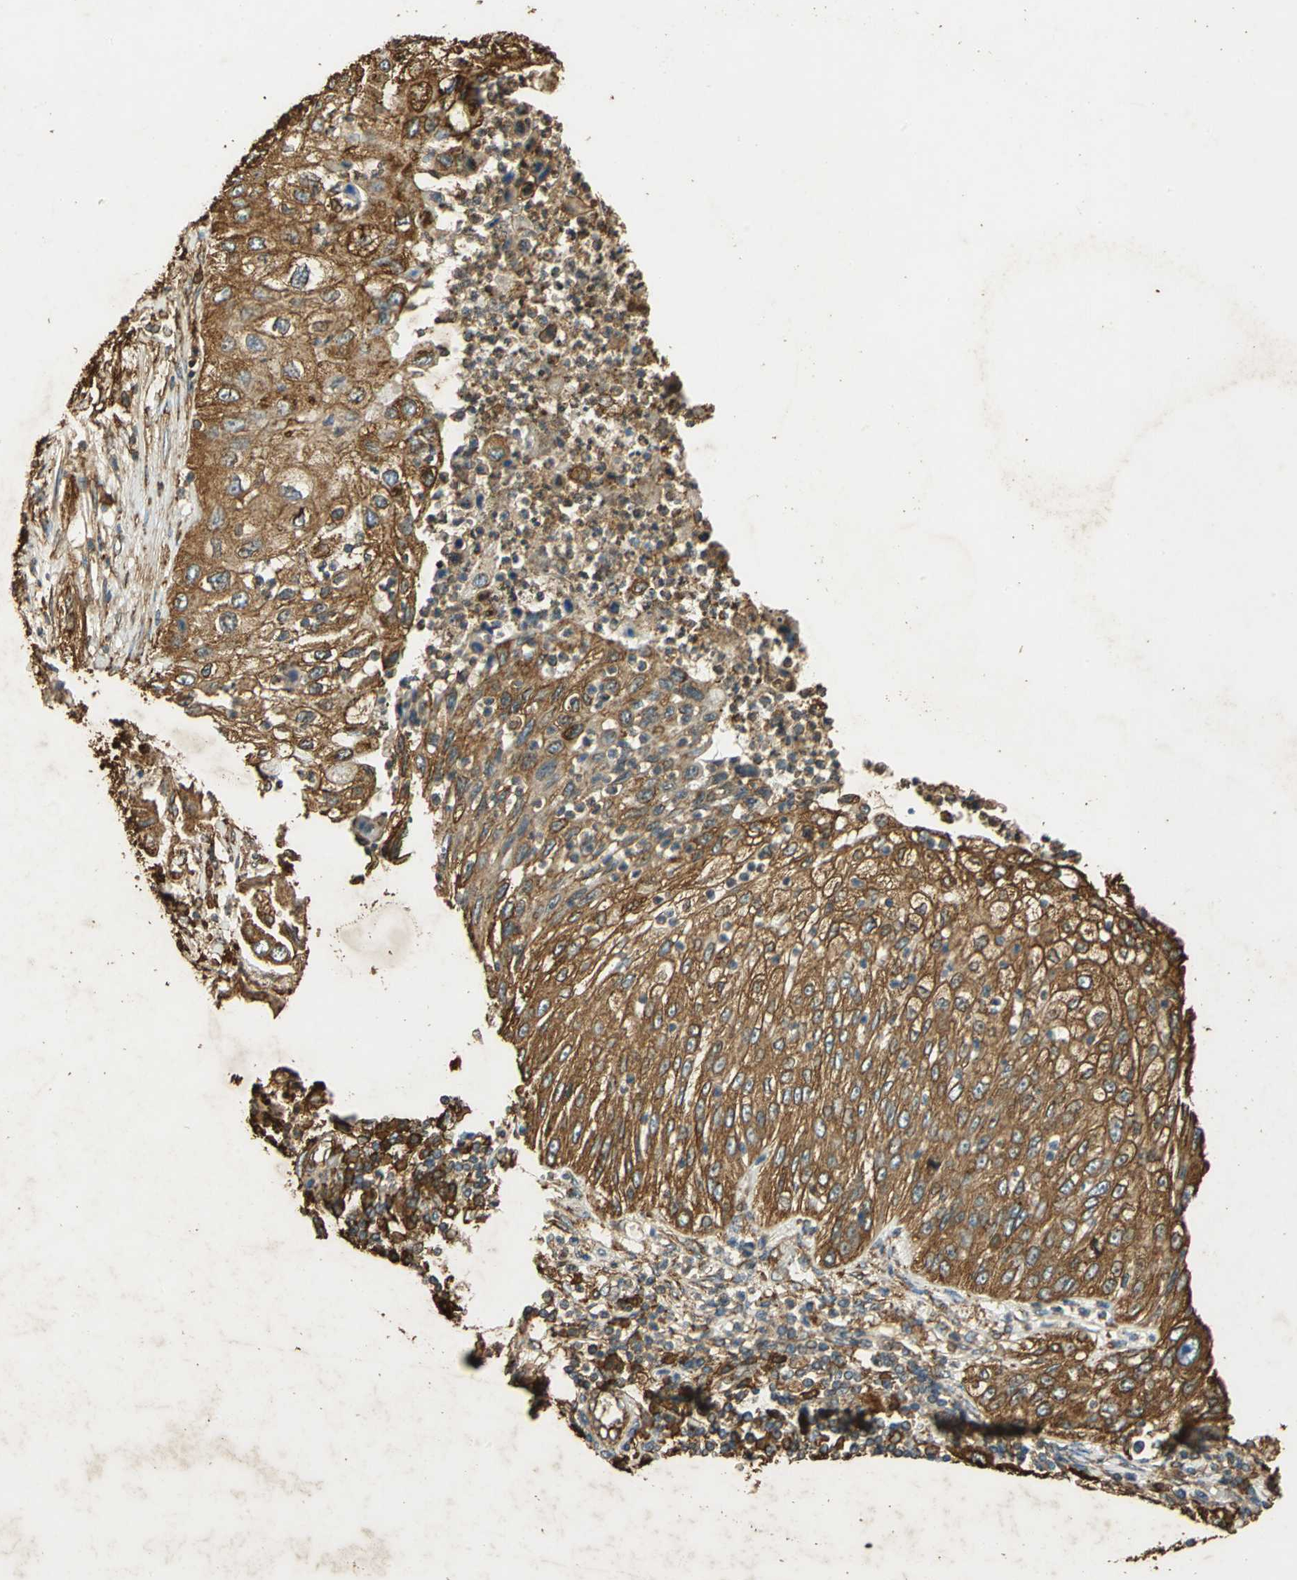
{"staining": {"intensity": "moderate", "quantity": ">75%", "location": "cytoplasmic/membranous"}, "tissue": "lung cancer", "cell_type": "Tumor cells", "image_type": "cancer", "snomed": [{"axis": "morphology", "description": "Inflammation, NOS"}, {"axis": "morphology", "description": "Squamous cell carcinoma, NOS"}, {"axis": "topography", "description": "Lymph node"}, {"axis": "topography", "description": "Soft tissue"}, {"axis": "topography", "description": "Lung"}], "caption": "The immunohistochemical stain labels moderate cytoplasmic/membranous expression in tumor cells of lung cancer (squamous cell carcinoma) tissue. (Brightfield microscopy of DAB IHC at high magnification).", "gene": "HSP90B1", "patient": {"sex": "male", "age": 66}}